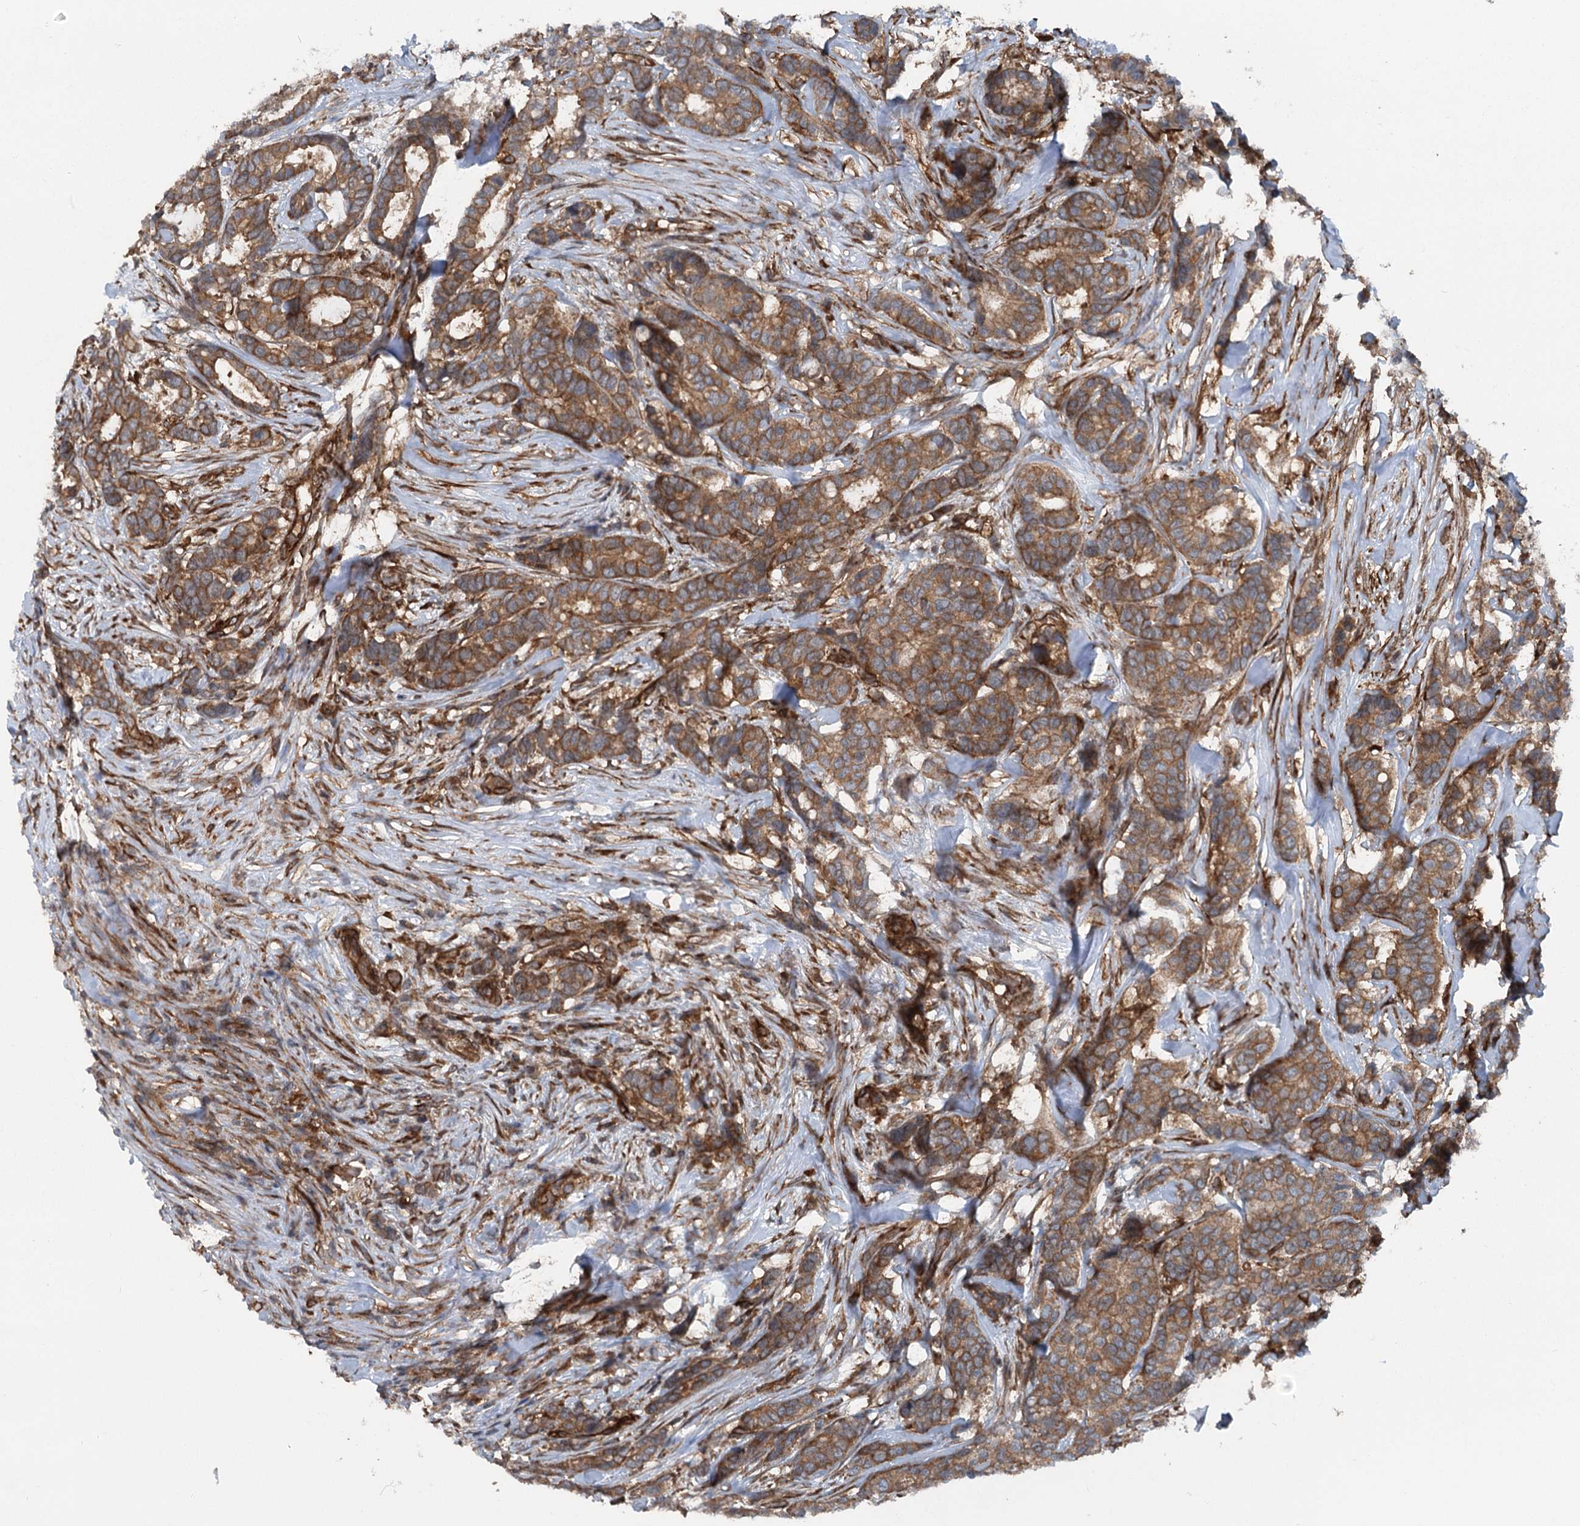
{"staining": {"intensity": "strong", "quantity": ">75%", "location": "cytoplasmic/membranous"}, "tissue": "breast cancer", "cell_type": "Tumor cells", "image_type": "cancer", "snomed": [{"axis": "morphology", "description": "Duct carcinoma"}, {"axis": "topography", "description": "Breast"}], "caption": "Immunohistochemical staining of breast cancer (intraductal carcinoma) shows high levels of strong cytoplasmic/membranous protein positivity in about >75% of tumor cells.", "gene": "IQSEC1", "patient": {"sex": "female", "age": 87}}